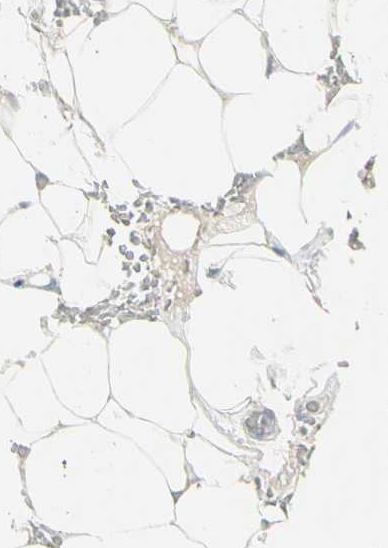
{"staining": {"intensity": "negative", "quantity": "none", "location": "none"}, "tissue": "adipose tissue", "cell_type": "Adipocytes", "image_type": "normal", "snomed": [{"axis": "morphology", "description": "Normal tissue, NOS"}, {"axis": "topography", "description": "Peripheral nerve tissue"}], "caption": "Immunohistochemistry (IHC) photomicrograph of benign adipose tissue: adipose tissue stained with DAB (3,3'-diaminobenzidine) demonstrates no significant protein positivity in adipocytes.", "gene": "B4GALNT1", "patient": {"sex": "male", "age": 70}}